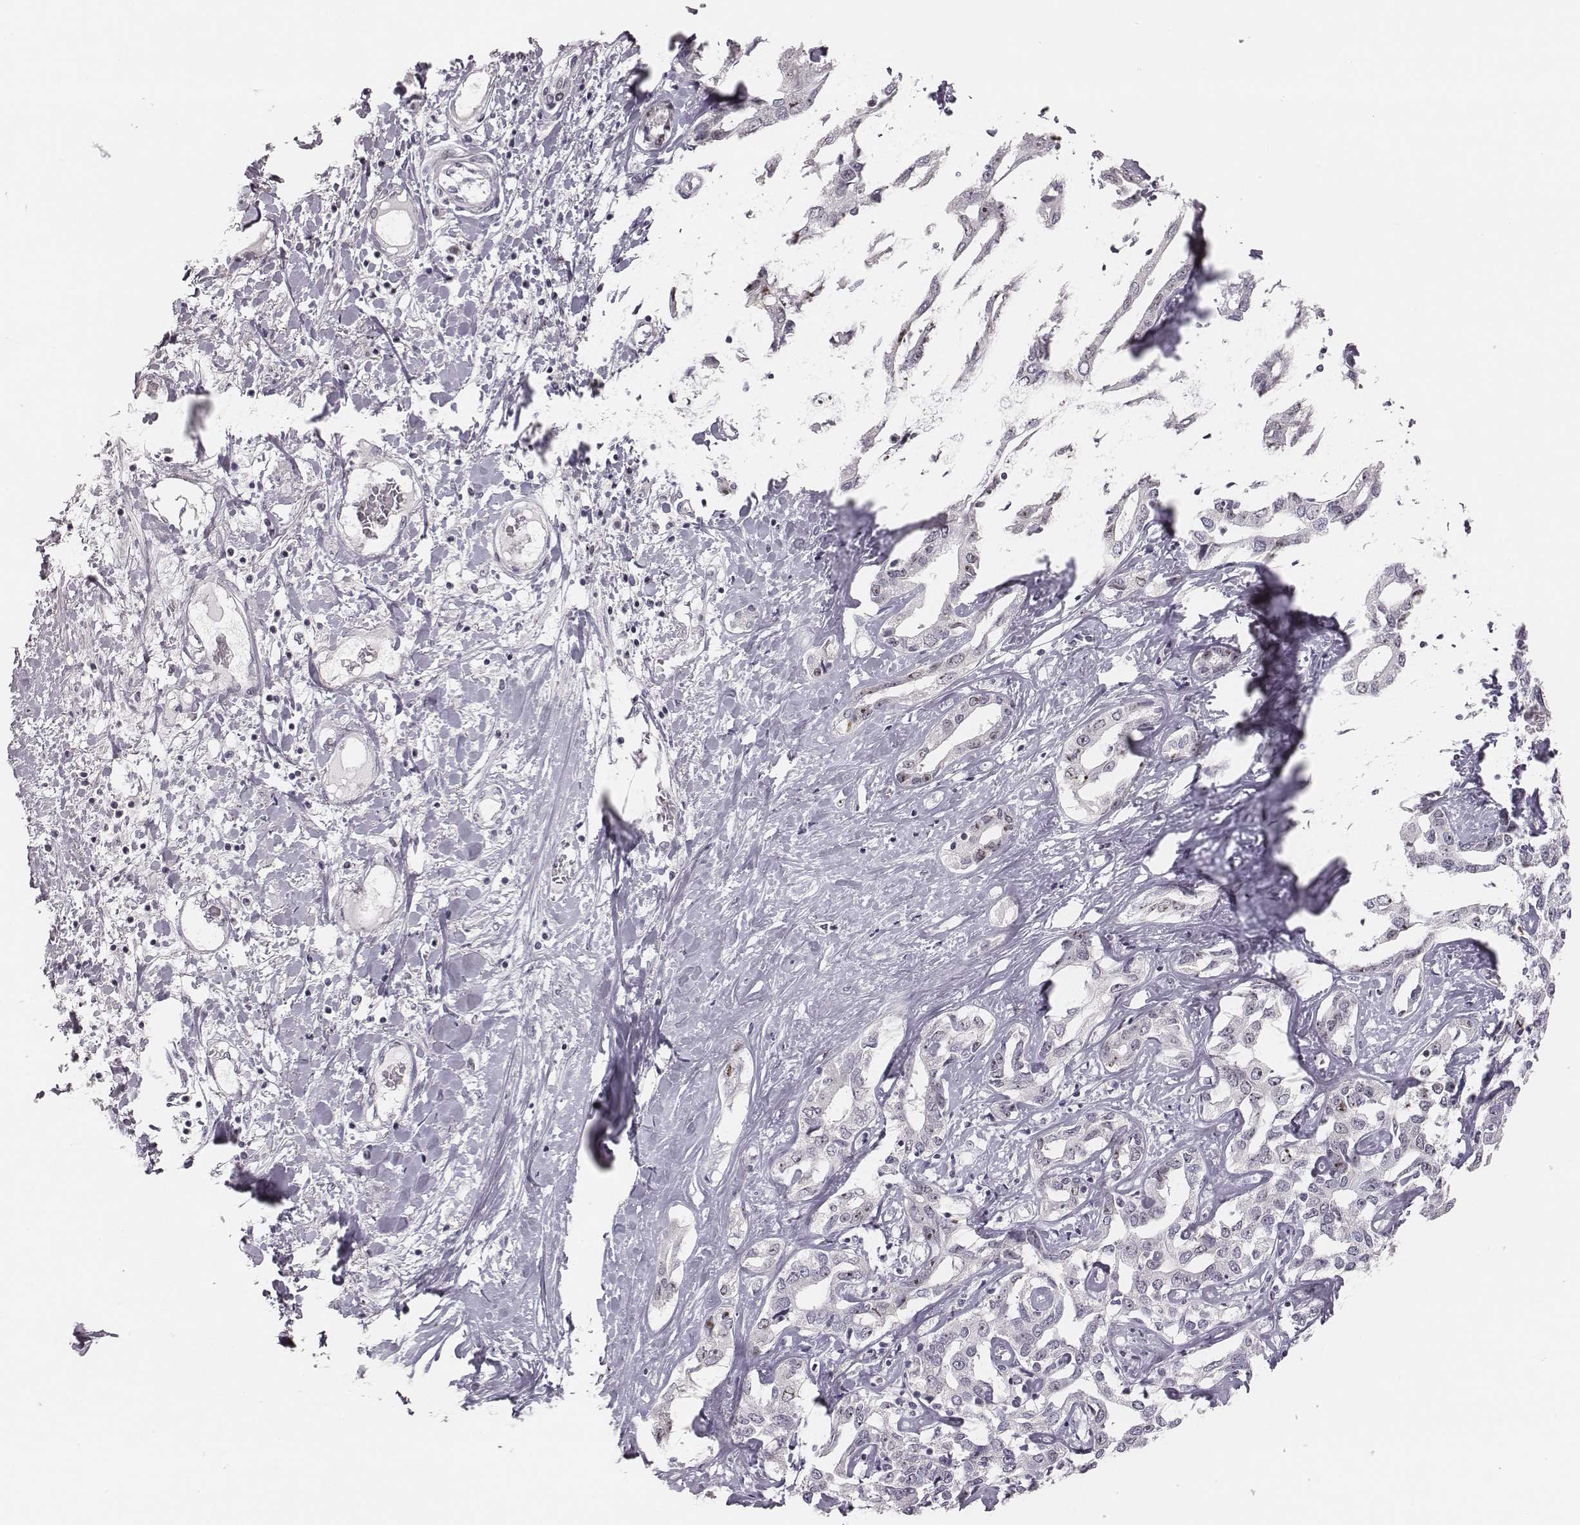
{"staining": {"intensity": "negative", "quantity": "none", "location": "none"}, "tissue": "liver cancer", "cell_type": "Tumor cells", "image_type": "cancer", "snomed": [{"axis": "morphology", "description": "Cholangiocarcinoma"}, {"axis": "topography", "description": "Liver"}], "caption": "Immunohistochemical staining of human liver cholangiocarcinoma shows no significant staining in tumor cells.", "gene": "NIFK", "patient": {"sex": "male", "age": 59}}